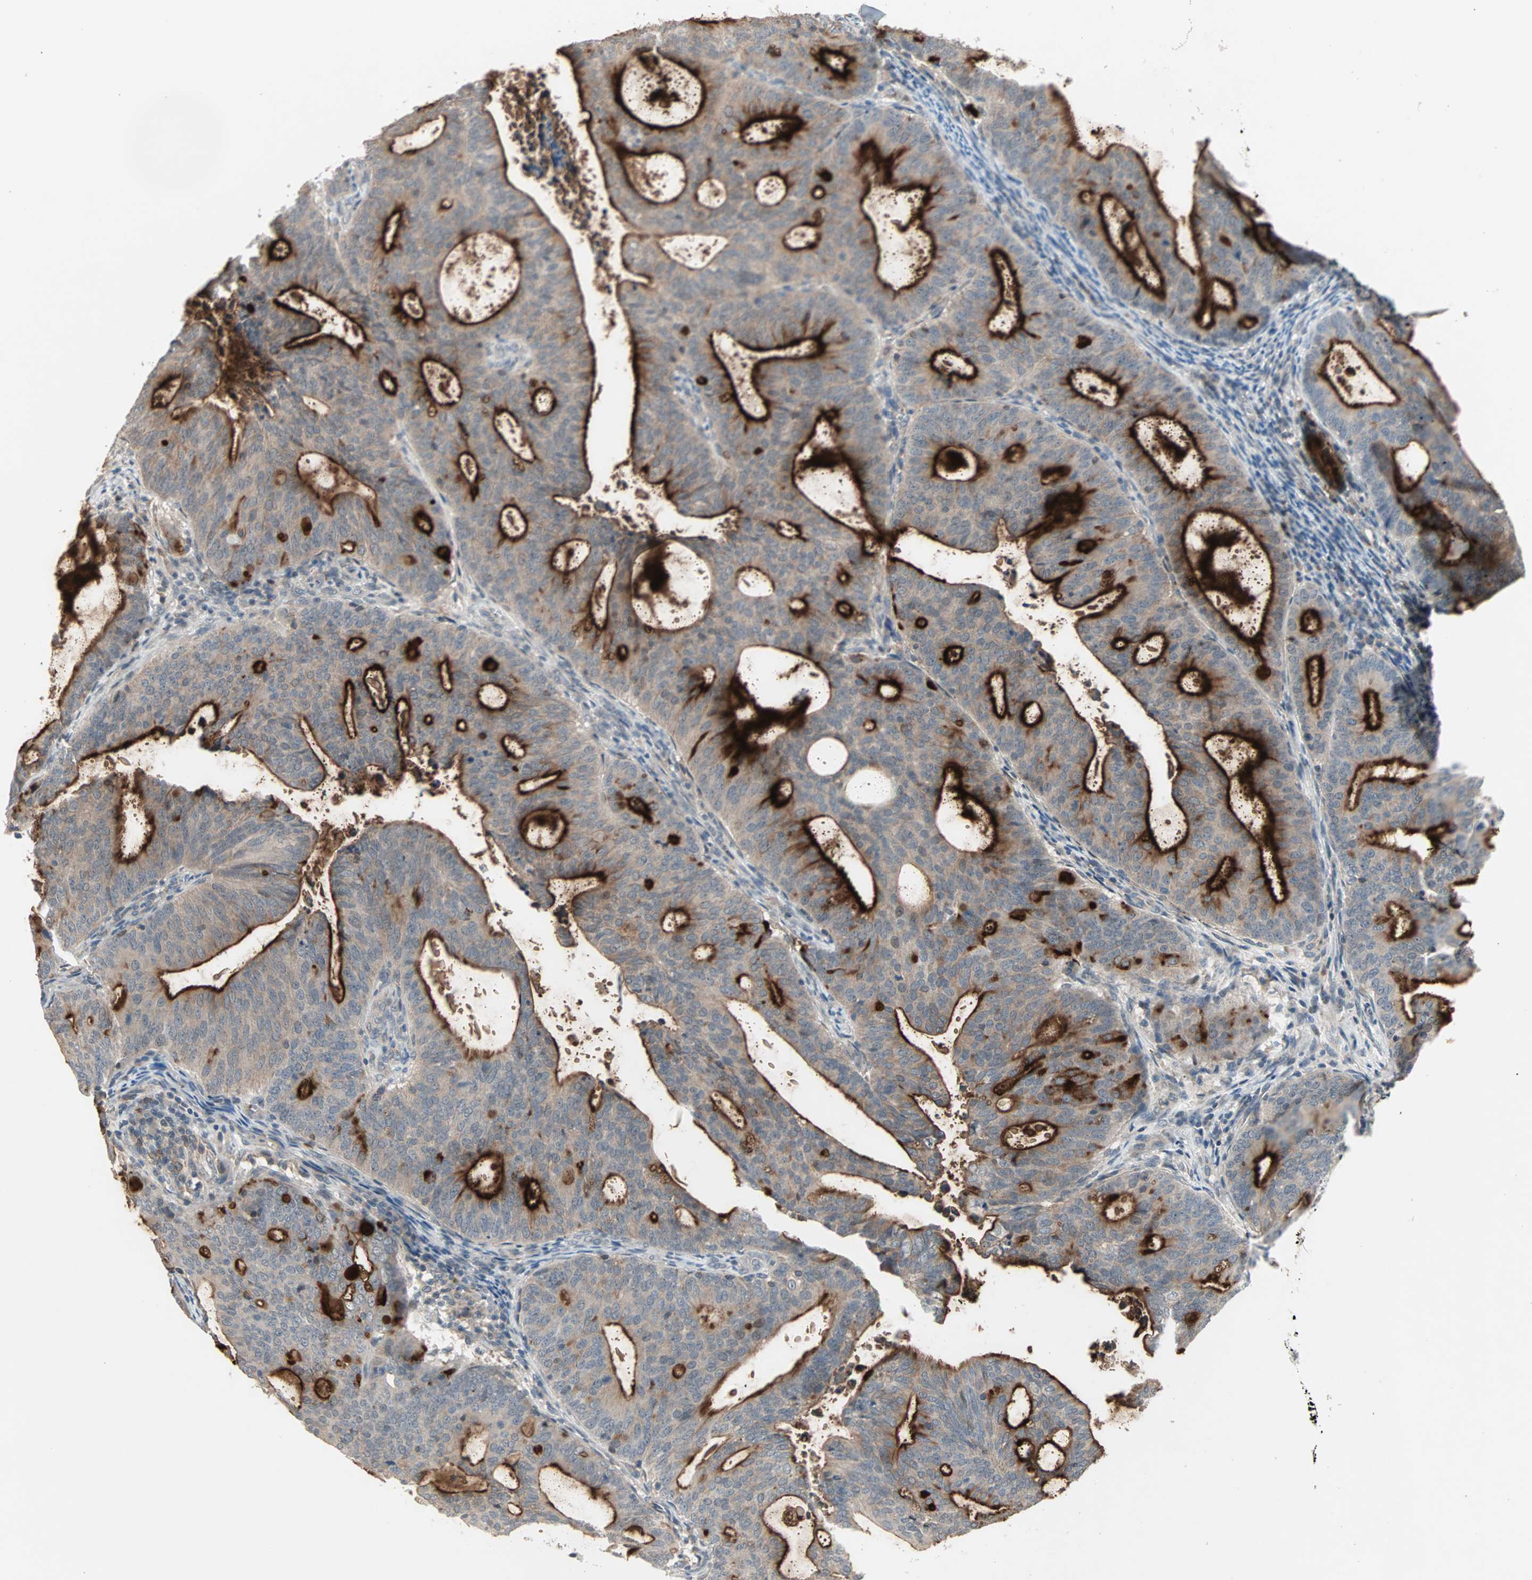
{"staining": {"intensity": "strong", "quantity": "25%-75%", "location": "cytoplasmic/membranous"}, "tissue": "endometrial cancer", "cell_type": "Tumor cells", "image_type": "cancer", "snomed": [{"axis": "morphology", "description": "Adenocarcinoma, NOS"}, {"axis": "topography", "description": "Uterus"}], "caption": "Immunohistochemistry (IHC) image of neoplastic tissue: human endometrial adenocarcinoma stained using immunohistochemistry (IHC) demonstrates high levels of strong protein expression localized specifically in the cytoplasmic/membranous of tumor cells, appearing as a cytoplasmic/membranous brown color.", "gene": "PROS1", "patient": {"sex": "female", "age": 83}}